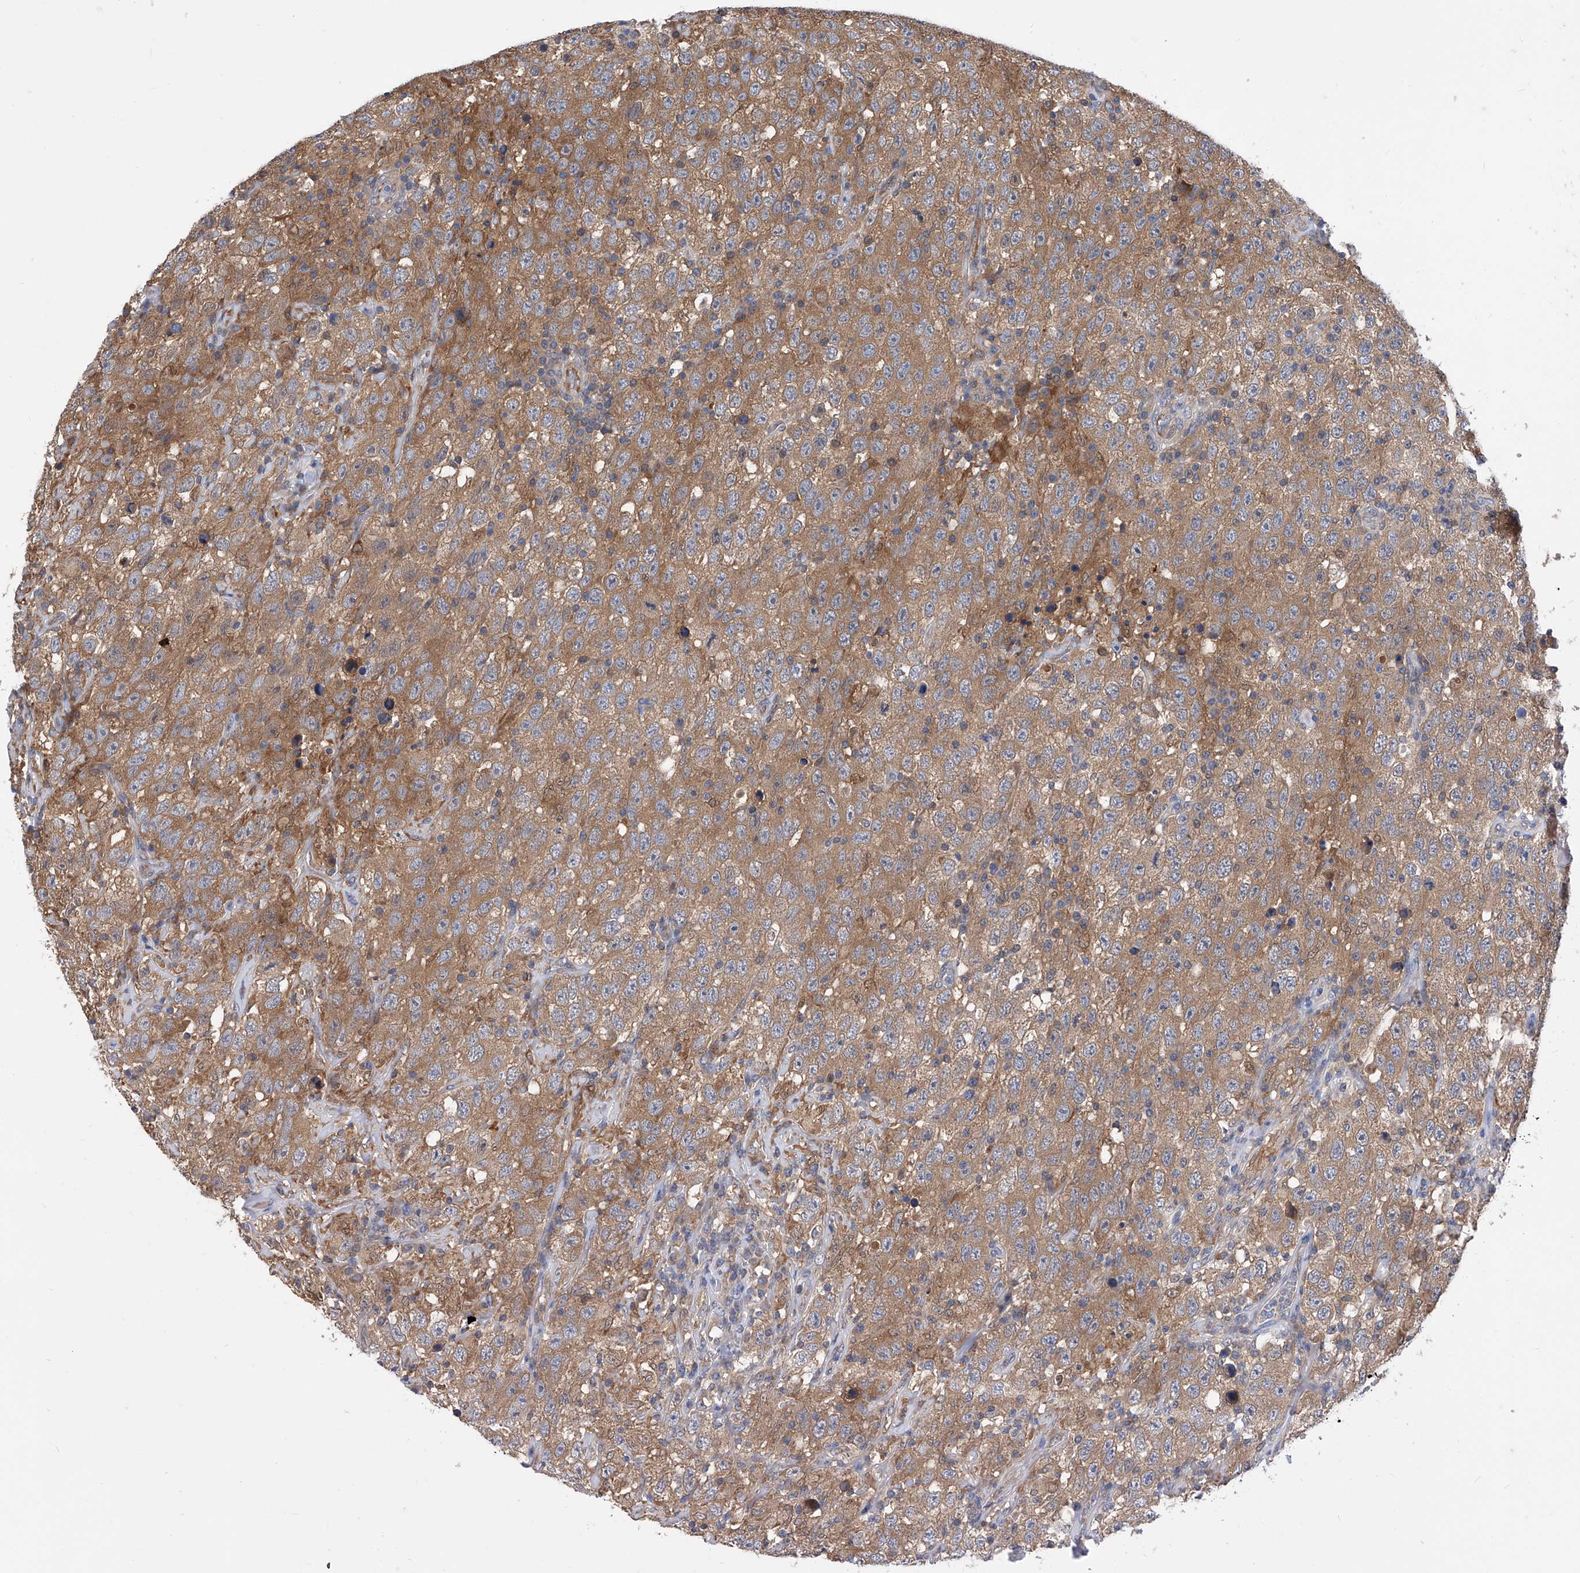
{"staining": {"intensity": "moderate", "quantity": ">75%", "location": "cytoplasmic/membranous"}, "tissue": "testis cancer", "cell_type": "Tumor cells", "image_type": "cancer", "snomed": [{"axis": "morphology", "description": "Seminoma, NOS"}, {"axis": "topography", "description": "Testis"}], "caption": "Immunohistochemistry micrograph of human testis seminoma stained for a protein (brown), which exhibits medium levels of moderate cytoplasmic/membranous expression in approximately >75% of tumor cells.", "gene": "SPATA20", "patient": {"sex": "male", "age": 65}}